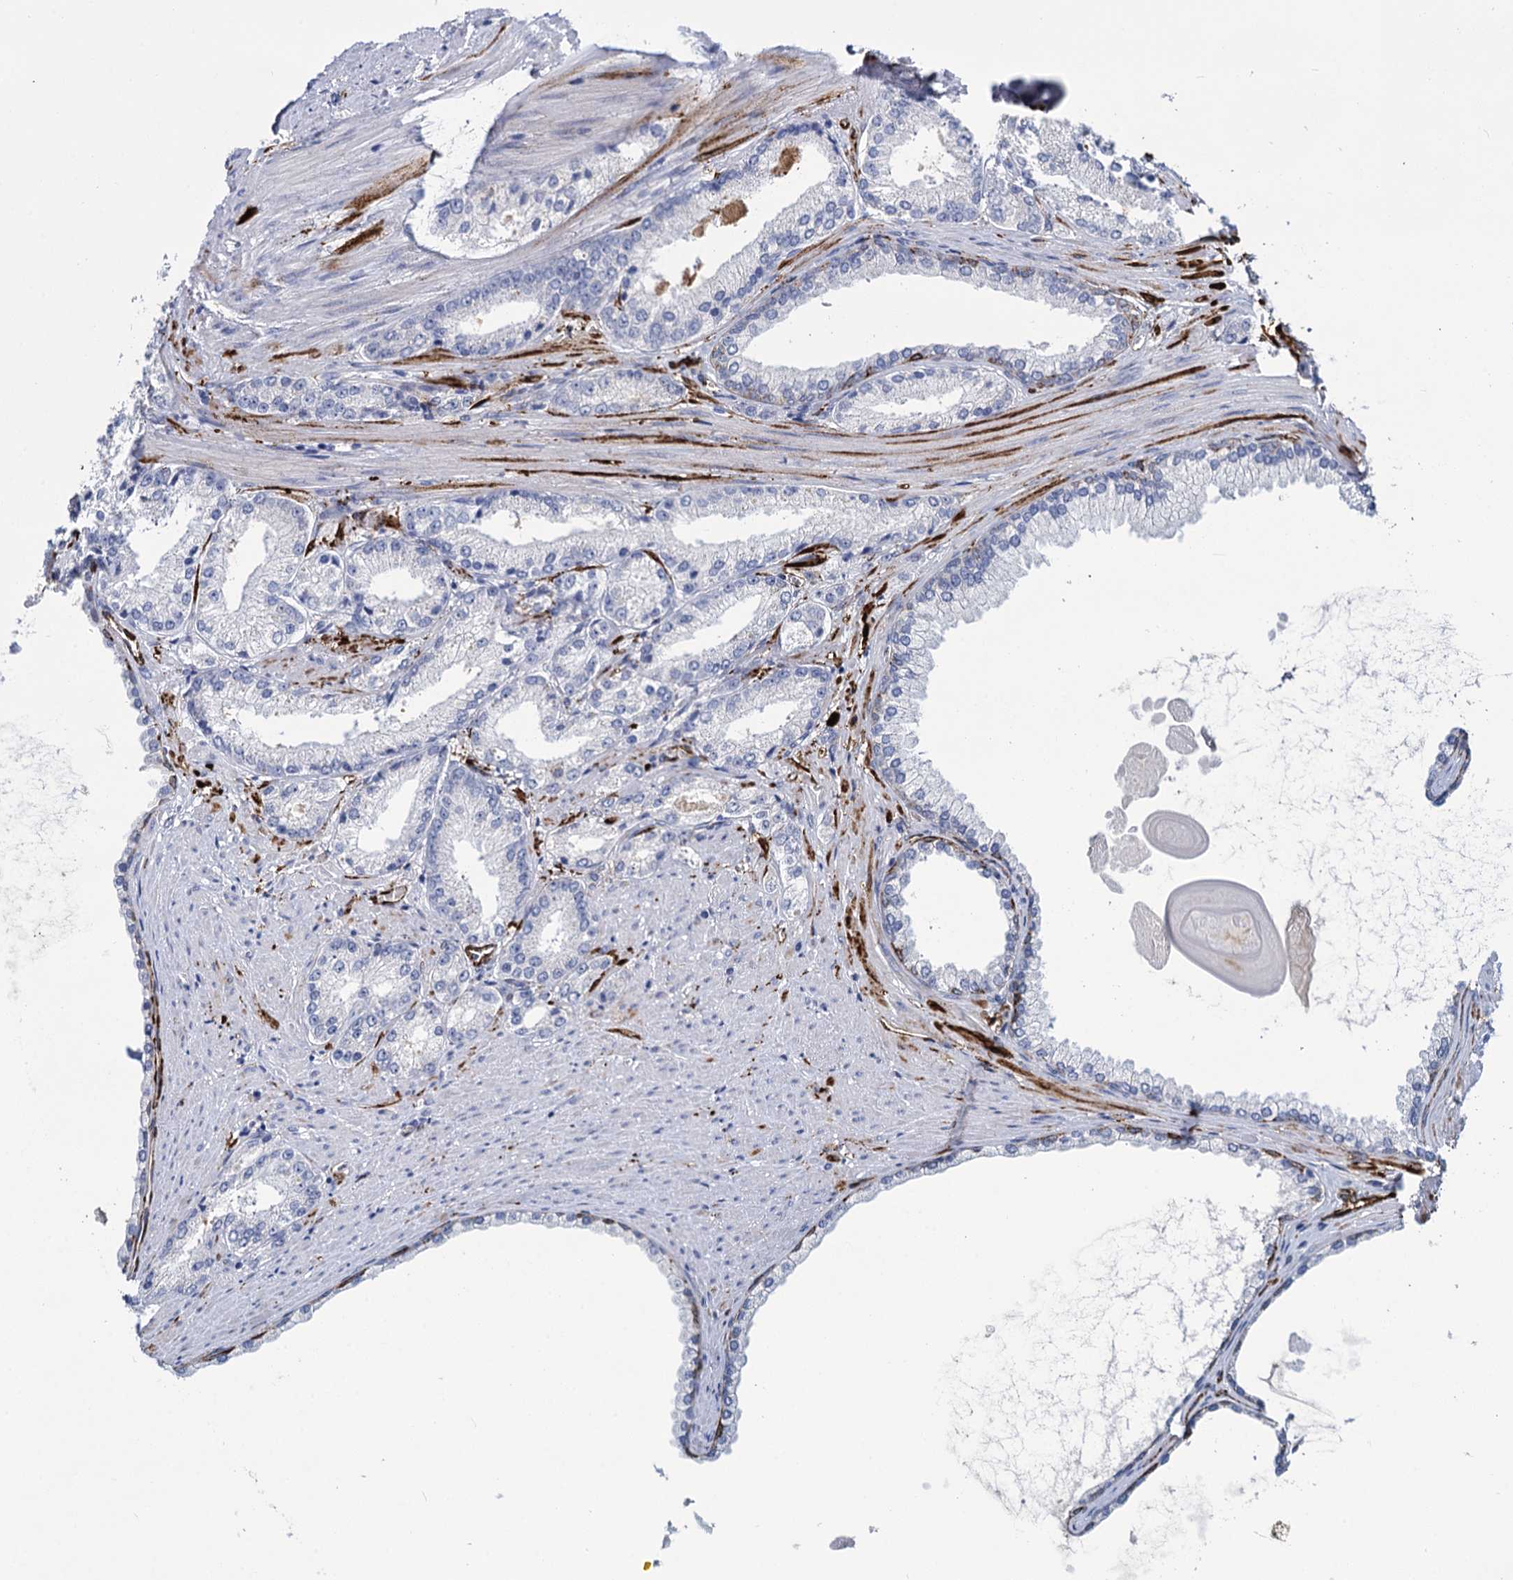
{"staining": {"intensity": "negative", "quantity": "none", "location": "none"}, "tissue": "prostate cancer", "cell_type": "Tumor cells", "image_type": "cancer", "snomed": [{"axis": "morphology", "description": "Adenocarcinoma, High grade"}, {"axis": "topography", "description": "Prostate"}], "caption": "The micrograph shows no staining of tumor cells in prostate high-grade adenocarcinoma. The staining is performed using DAB (3,3'-diaminobenzidine) brown chromogen with nuclei counter-stained in using hematoxylin.", "gene": "SNCG", "patient": {"sex": "male", "age": 66}}